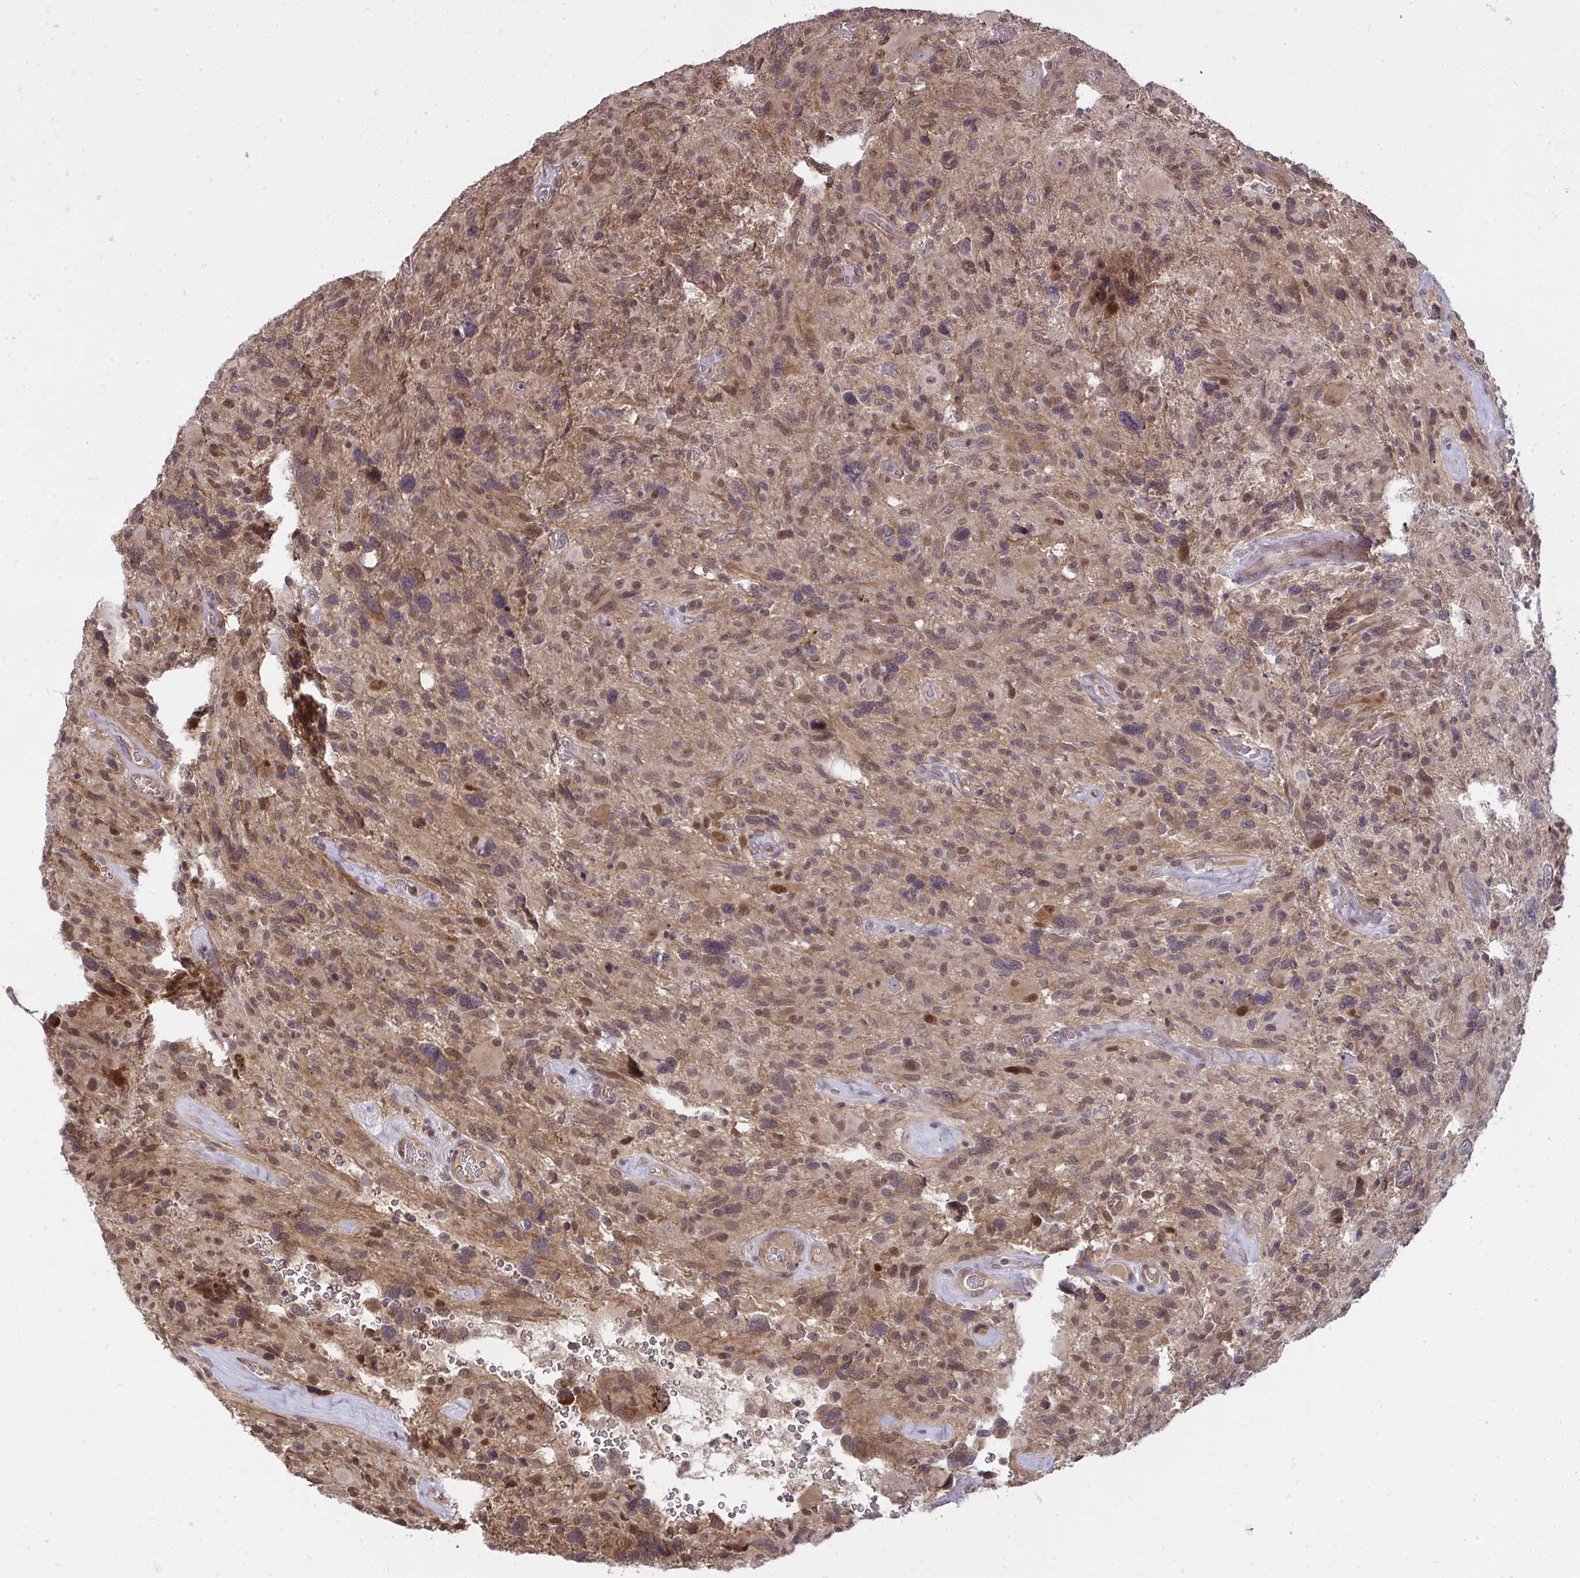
{"staining": {"intensity": "moderate", "quantity": ">75%", "location": "cytoplasmic/membranous,nuclear"}, "tissue": "glioma", "cell_type": "Tumor cells", "image_type": "cancer", "snomed": [{"axis": "morphology", "description": "Glioma, malignant, High grade"}, {"axis": "topography", "description": "Brain"}], "caption": "Protein positivity by IHC demonstrates moderate cytoplasmic/membranous and nuclear positivity in about >75% of tumor cells in glioma.", "gene": "ZSCAN9", "patient": {"sex": "male", "age": 49}}